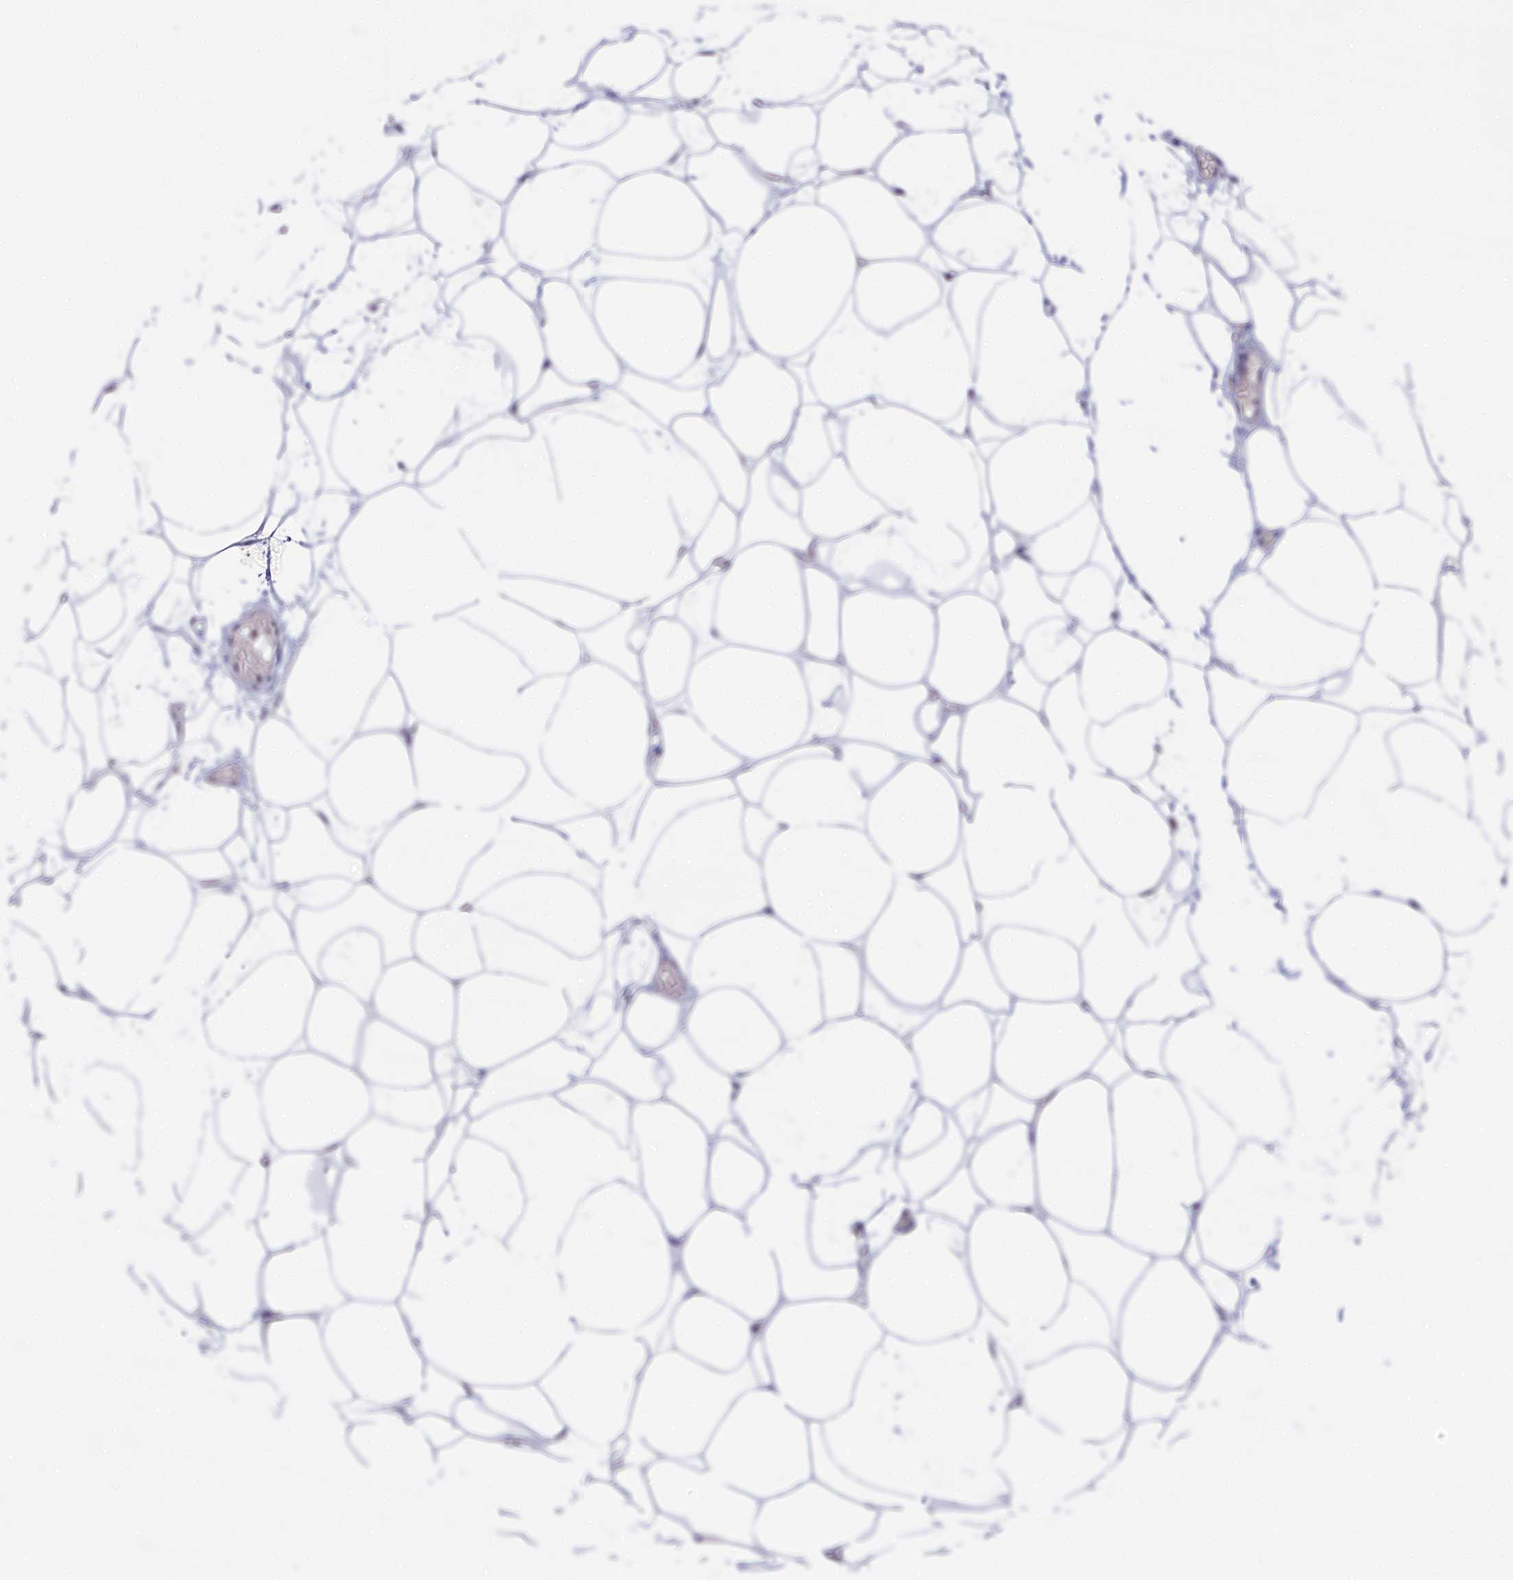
{"staining": {"intensity": "moderate", "quantity": ">75%", "location": "nuclear"}, "tissue": "adipose tissue", "cell_type": "Adipocytes", "image_type": "normal", "snomed": [{"axis": "morphology", "description": "Normal tissue, NOS"}, {"axis": "topography", "description": "Breast"}], "caption": "High-magnification brightfield microscopy of normal adipose tissue stained with DAB (brown) and counterstained with hematoxylin (blue). adipocytes exhibit moderate nuclear positivity is present in about>75% of cells. The staining was performed using DAB to visualize the protein expression in brown, while the nuclei were stained in blue with hematoxylin (Magnification: 20x).", "gene": "PPHLN1", "patient": {"sex": "female", "age": 23}}